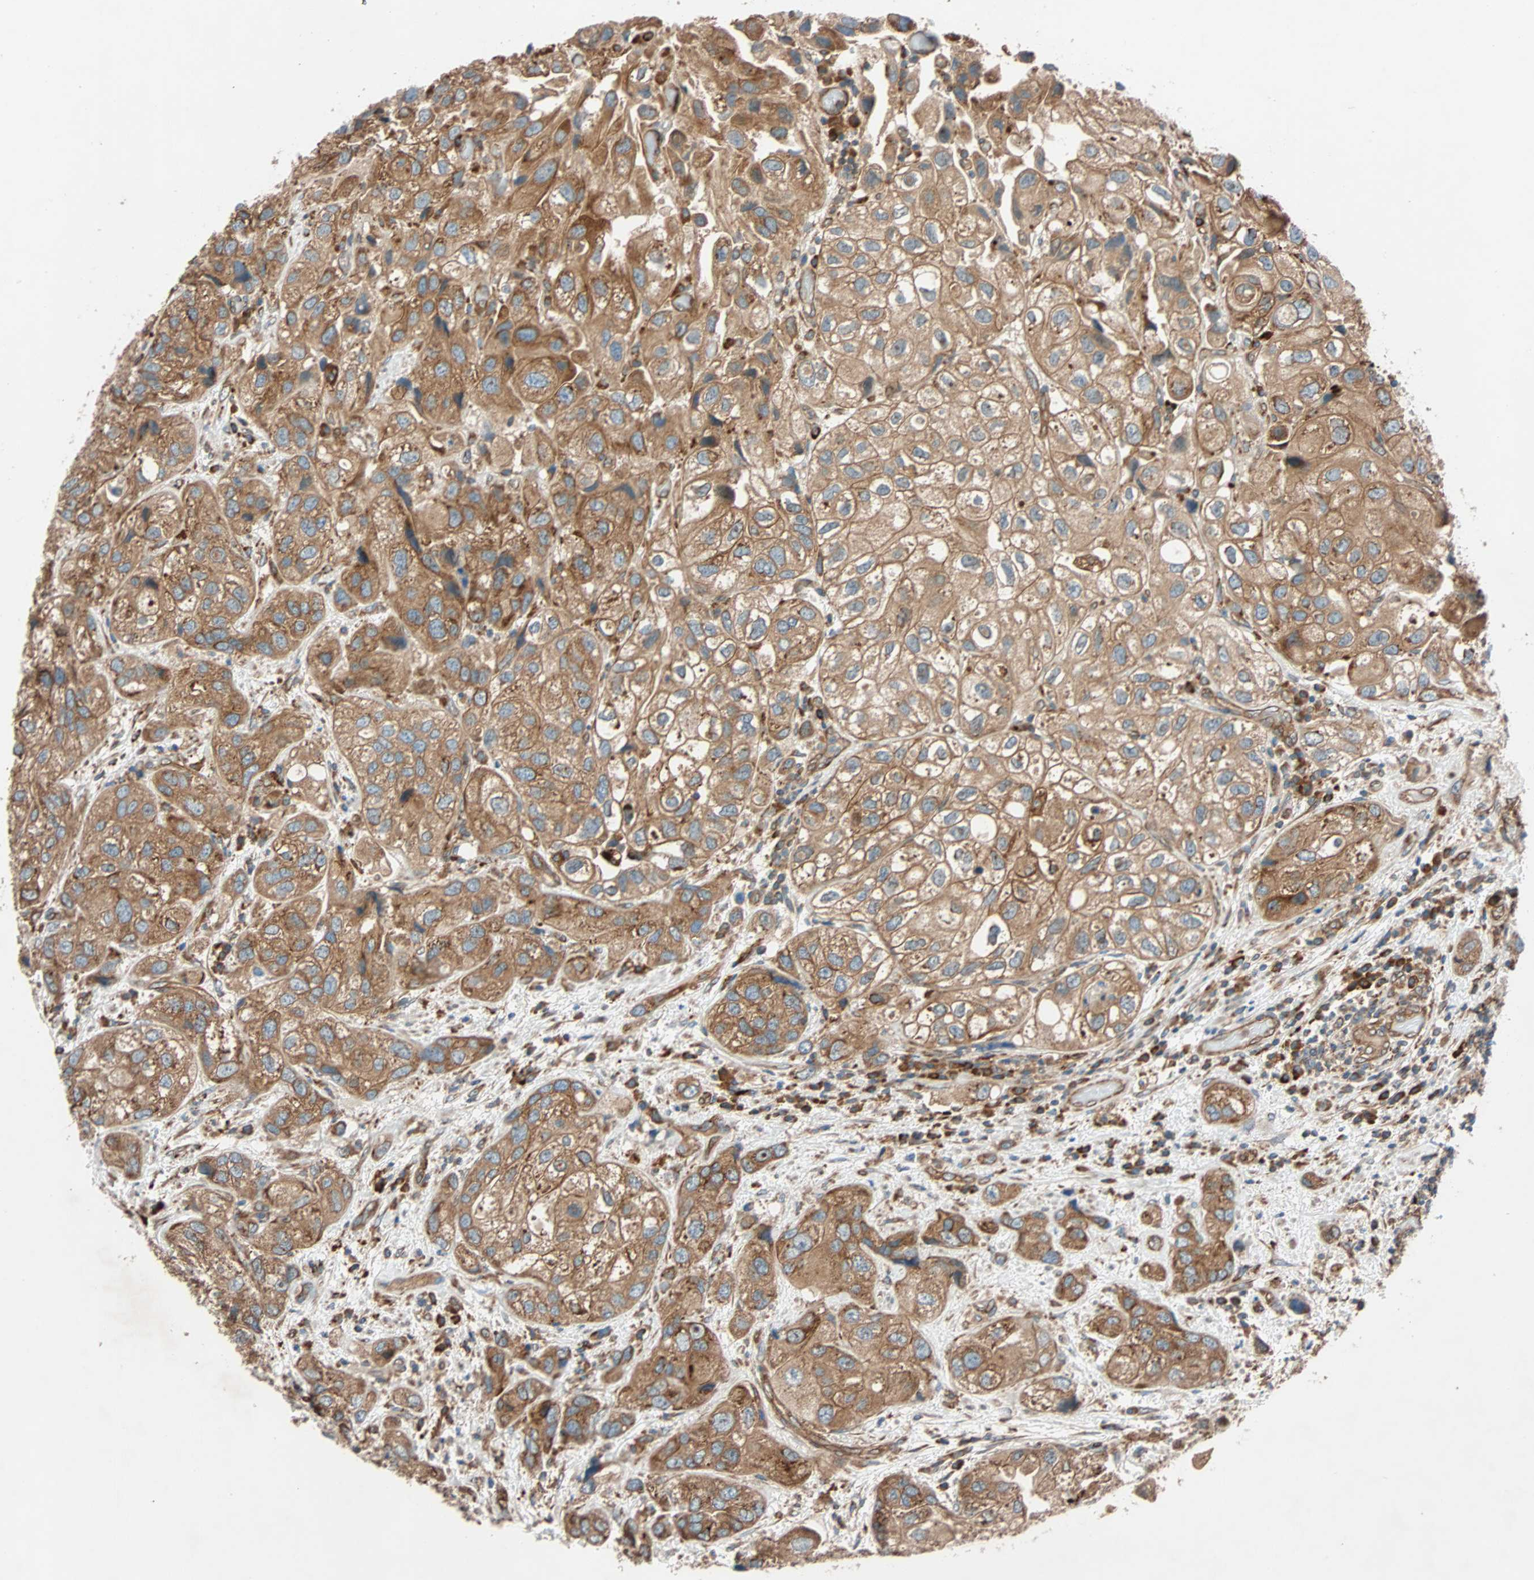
{"staining": {"intensity": "moderate", "quantity": ">75%", "location": "cytoplasmic/membranous"}, "tissue": "urothelial cancer", "cell_type": "Tumor cells", "image_type": "cancer", "snomed": [{"axis": "morphology", "description": "Urothelial carcinoma, High grade"}, {"axis": "topography", "description": "Urinary bladder"}], "caption": "Protein expression analysis of human urothelial cancer reveals moderate cytoplasmic/membranous positivity in approximately >75% of tumor cells.", "gene": "PHYH", "patient": {"sex": "female", "age": 64}}